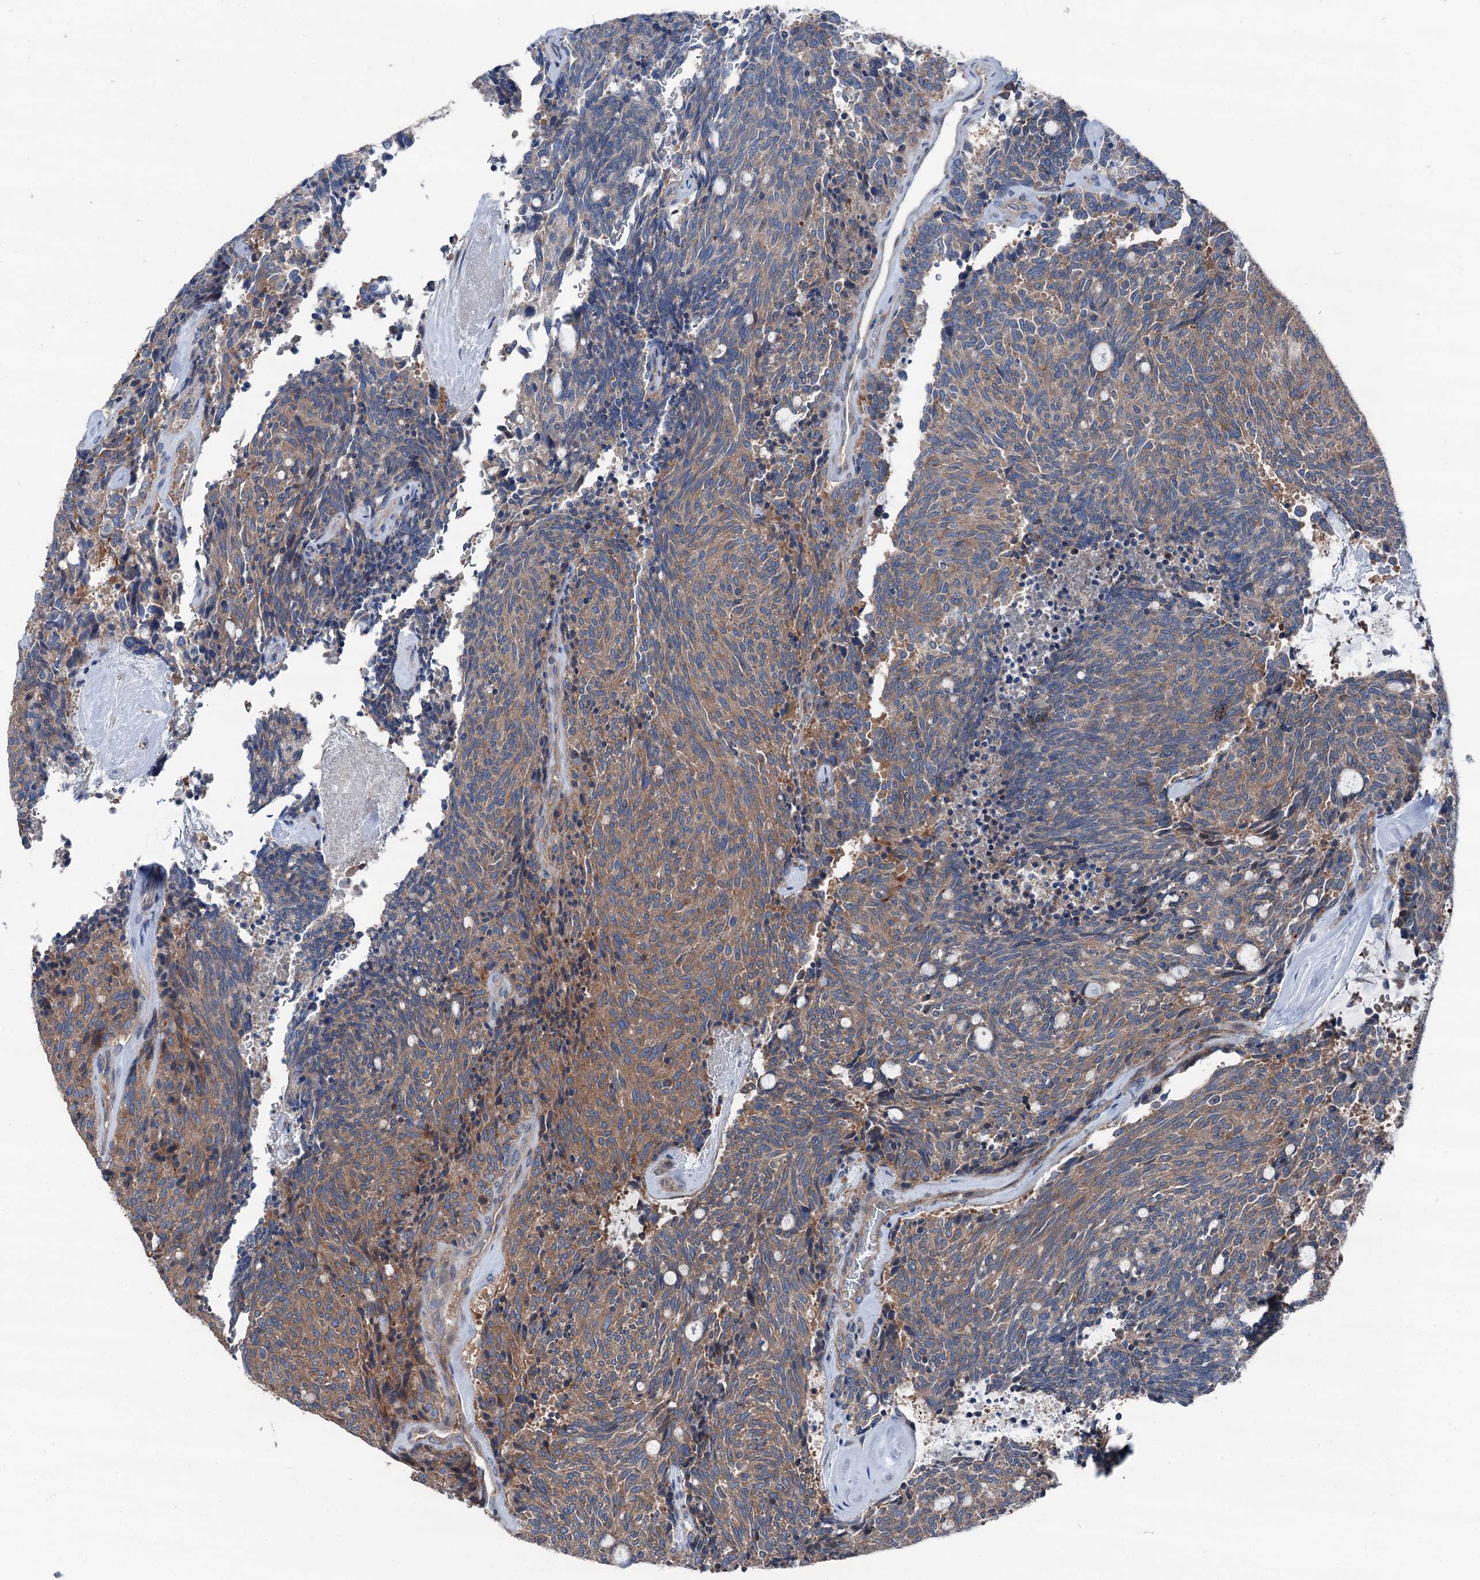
{"staining": {"intensity": "moderate", "quantity": "25%-75%", "location": "cytoplasmic/membranous"}, "tissue": "carcinoid", "cell_type": "Tumor cells", "image_type": "cancer", "snomed": [{"axis": "morphology", "description": "Carcinoid, malignant, NOS"}, {"axis": "topography", "description": "Pancreas"}], "caption": "Immunohistochemistry (DAB) staining of human carcinoid (malignant) shows moderate cytoplasmic/membranous protein positivity in about 25%-75% of tumor cells.", "gene": "RUFY1", "patient": {"sex": "female", "age": 54}}